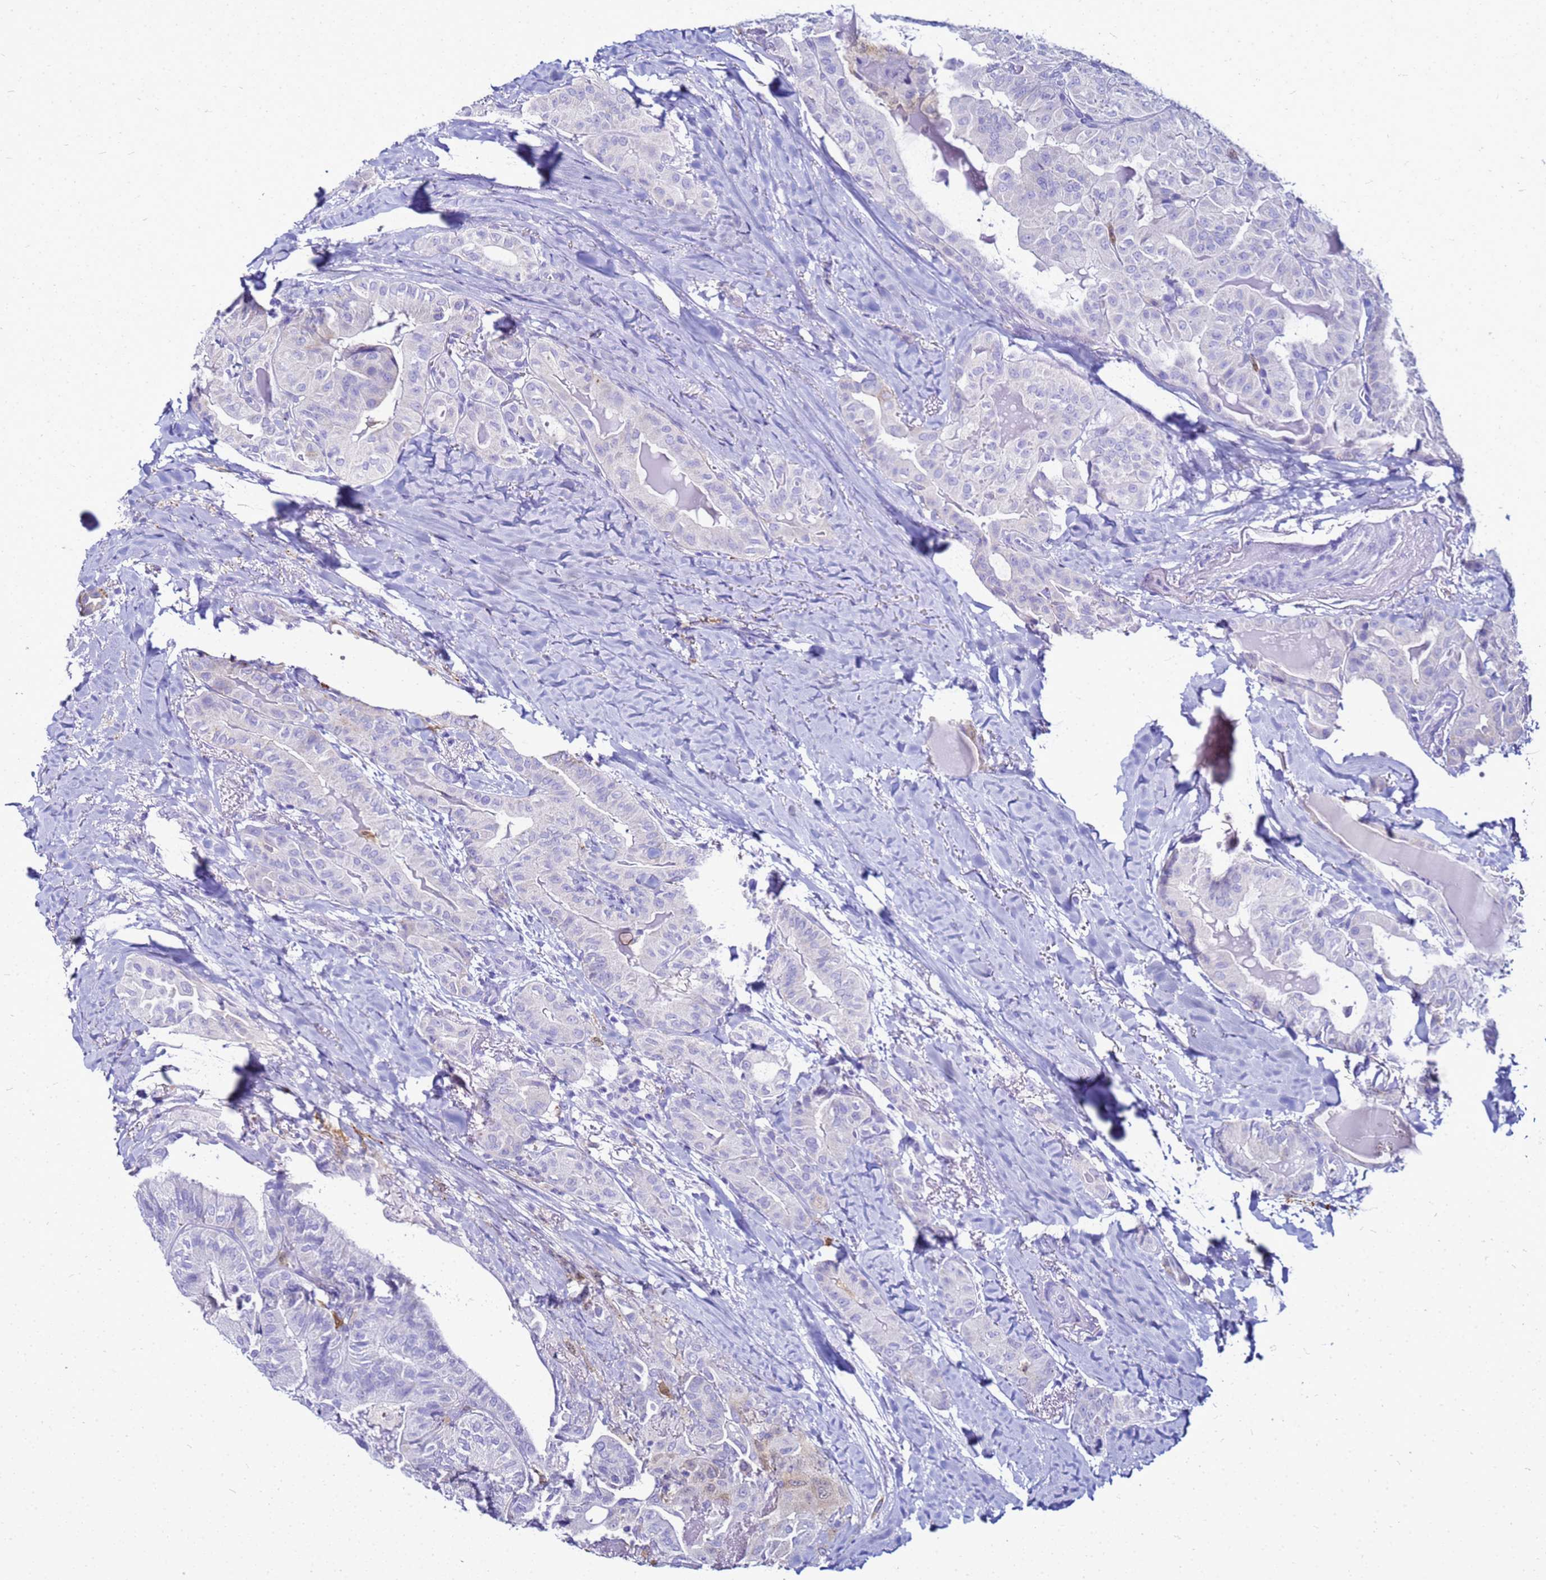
{"staining": {"intensity": "negative", "quantity": "none", "location": "none"}, "tissue": "thyroid cancer", "cell_type": "Tumor cells", "image_type": "cancer", "snomed": [{"axis": "morphology", "description": "Papillary adenocarcinoma, NOS"}, {"axis": "topography", "description": "Thyroid gland"}], "caption": "Immunohistochemistry (IHC) histopathology image of thyroid cancer stained for a protein (brown), which shows no staining in tumor cells.", "gene": "CSTA", "patient": {"sex": "female", "age": 68}}